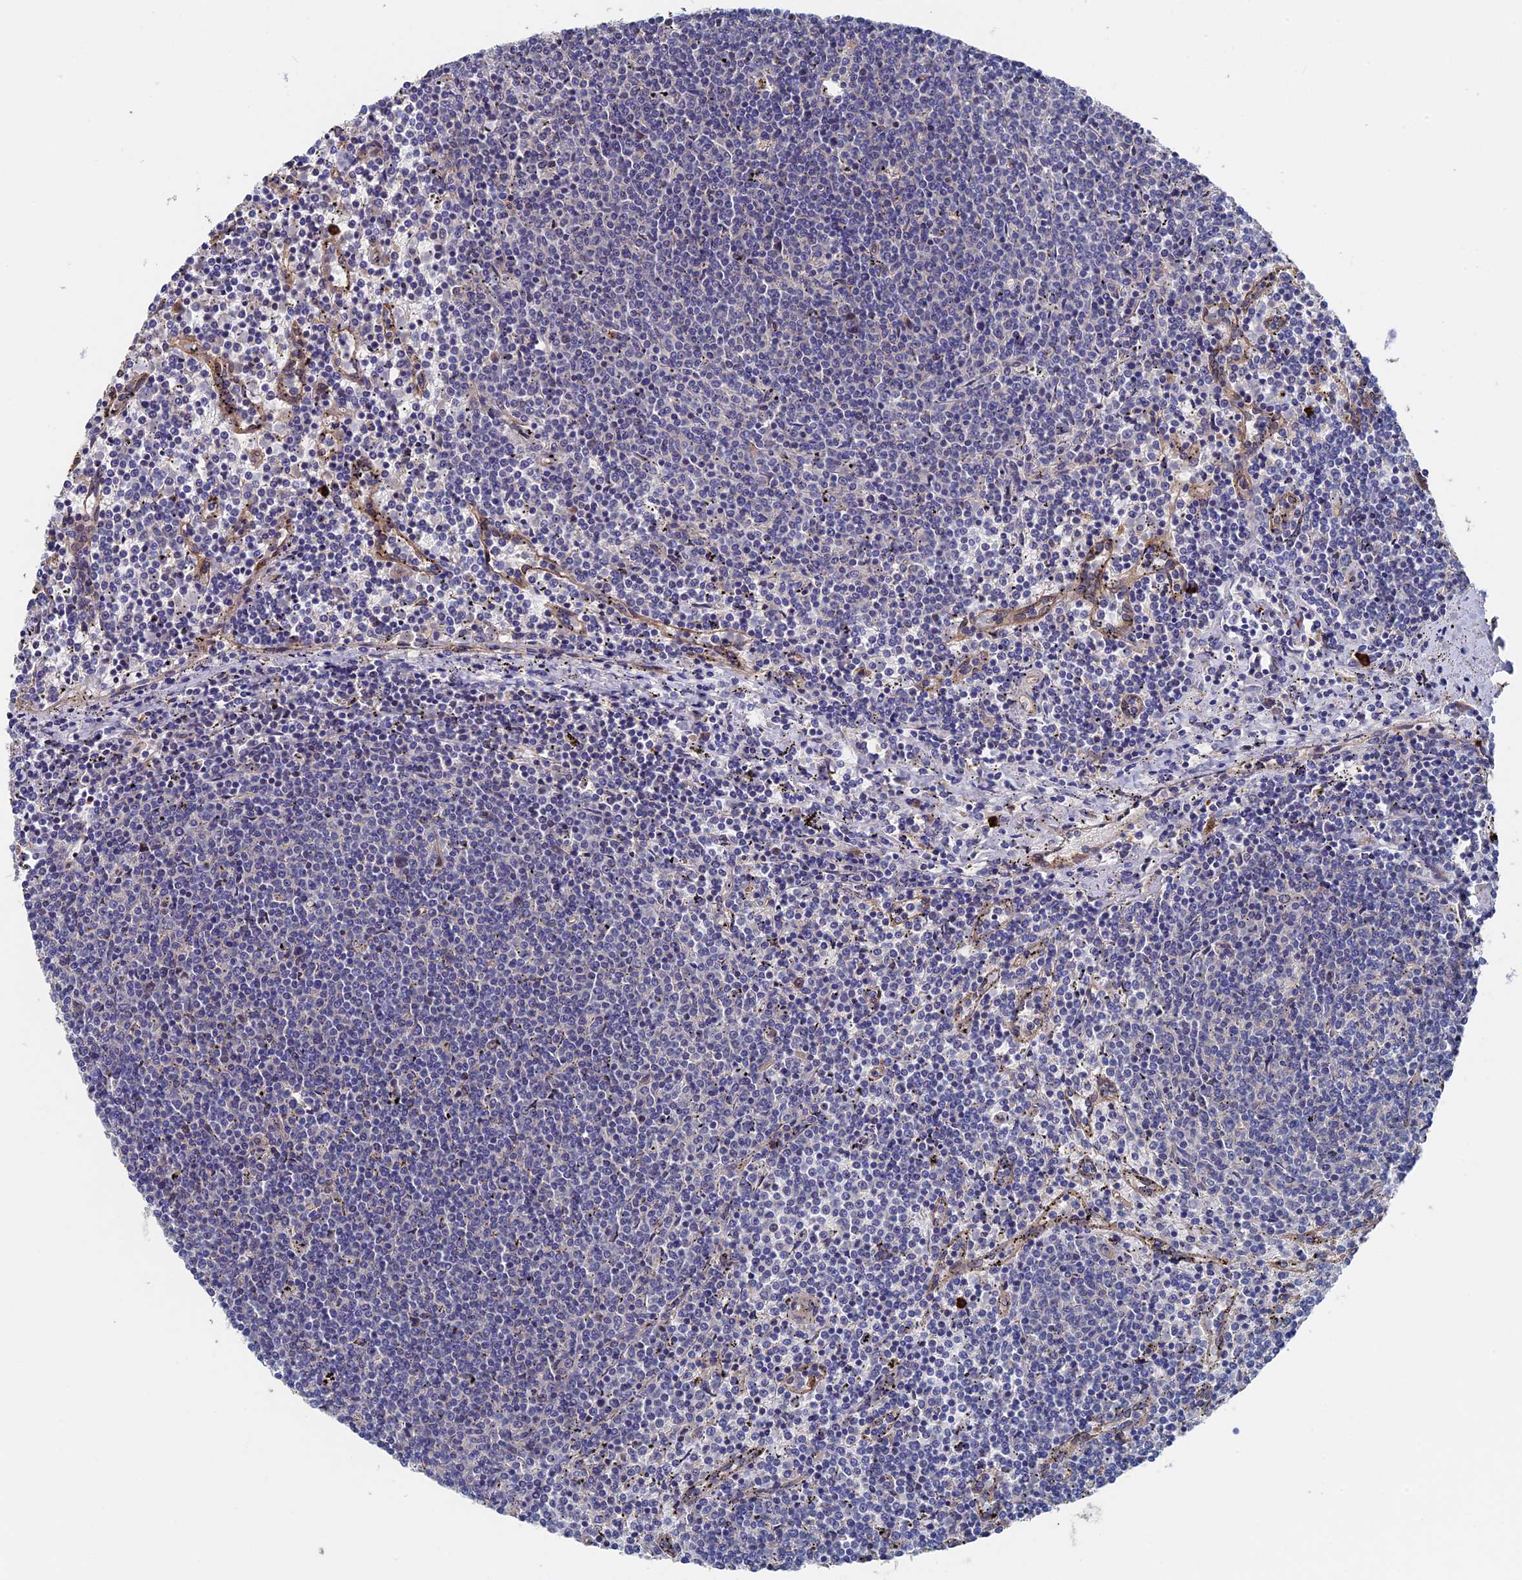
{"staining": {"intensity": "negative", "quantity": "none", "location": "none"}, "tissue": "lymphoma", "cell_type": "Tumor cells", "image_type": "cancer", "snomed": [{"axis": "morphology", "description": "Malignant lymphoma, non-Hodgkin's type, Low grade"}, {"axis": "topography", "description": "Spleen"}], "caption": "Tumor cells are negative for protein expression in human malignant lymphoma, non-Hodgkin's type (low-grade).", "gene": "RPUSD1", "patient": {"sex": "female", "age": 50}}